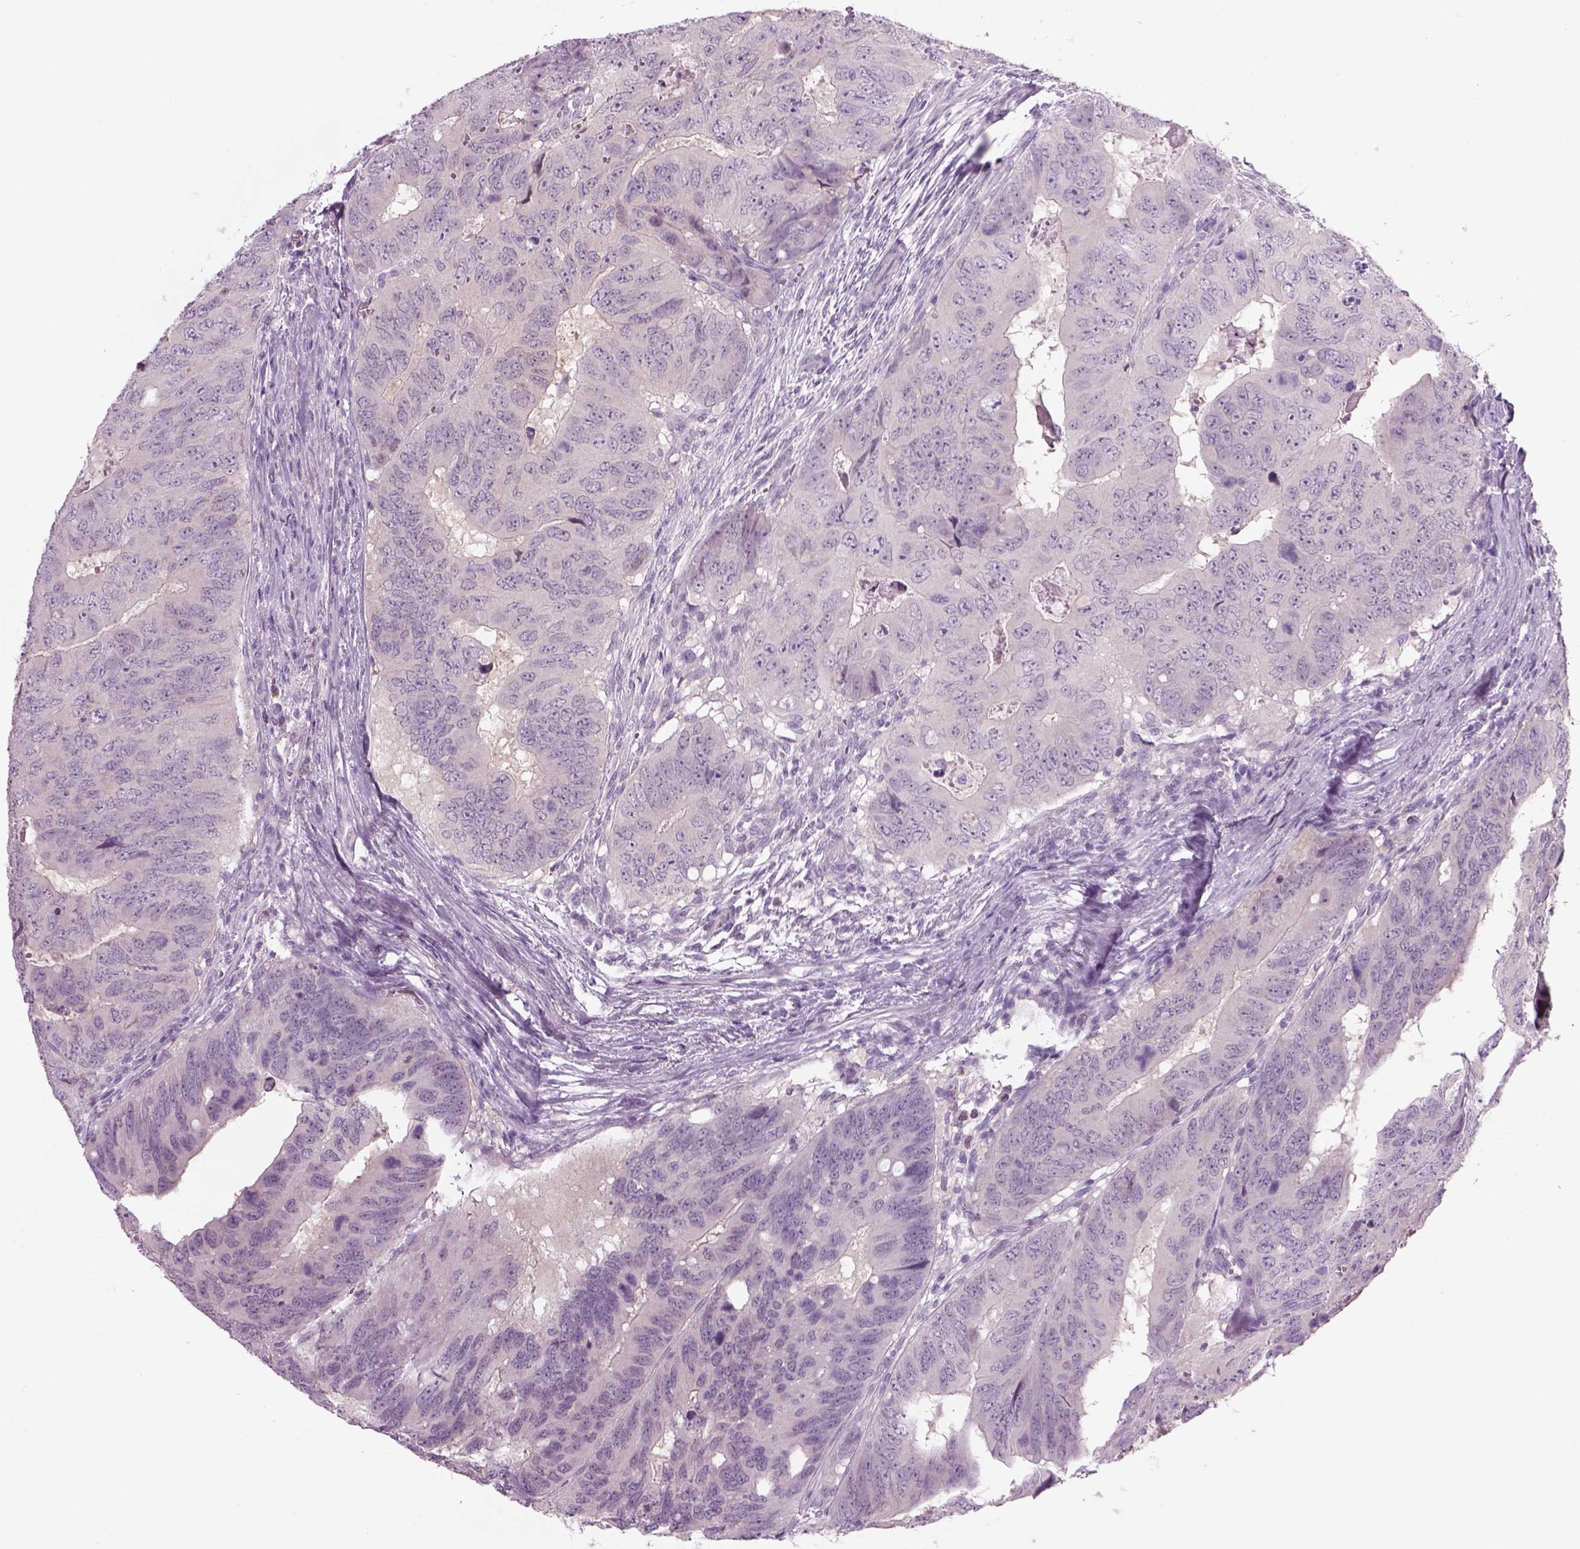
{"staining": {"intensity": "negative", "quantity": "none", "location": "none"}, "tissue": "colorectal cancer", "cell_type": "Tumor cells", "image_type": "cancer", "snomed": [{"axis": "morphology", "description": "Adenocarcinoma, NOS"}, {"axis": "topography", "description": "Colon"}], "caption": "A high-resolution histopathology image shows immunohistochemistry (IHC) staining of colorectal cancer, which demonstrates no significant staining in tumor cells.", "gene": "MDH1B", "patient": {"sex": "male", "age": 79}}